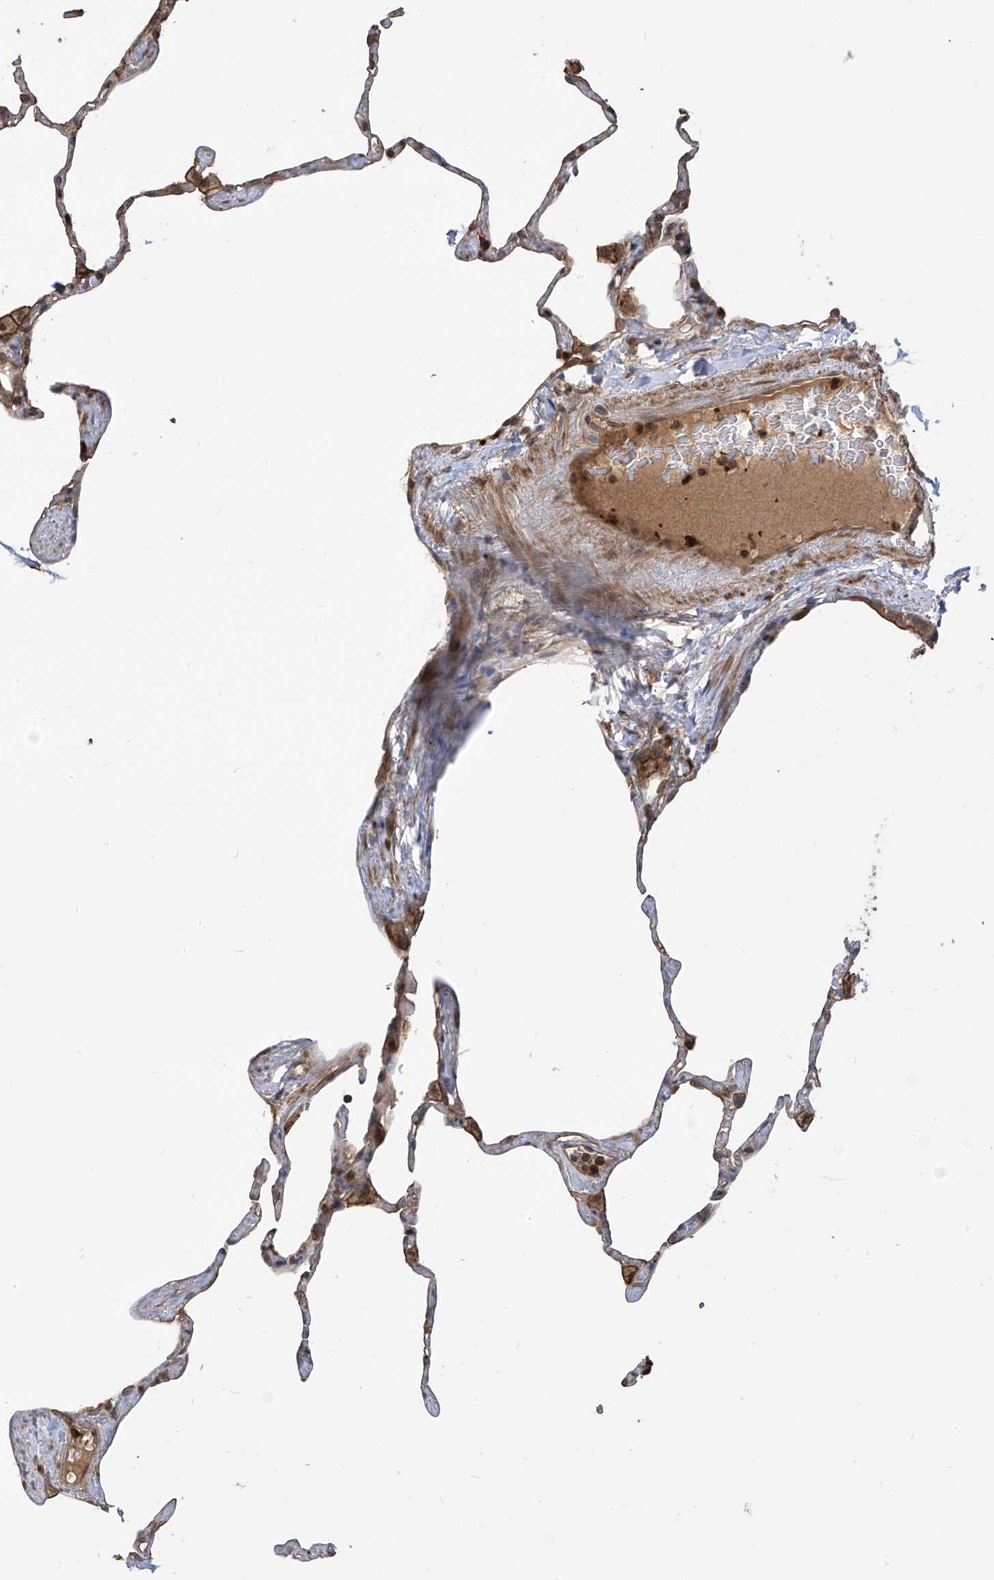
{"staining": {"intensity": "weak", "quantity": "<25%", "location": "cytoplasmic/membranous"}, "tissue": "lung", "cell_type": "Alveolar cells", "image_type": "normal", "snomed": [{"axis": "morphology", "description": "Normal tissue, NOS"}, {"axis": "topography", "description": "Lung"}], "caption": "This is an immunohistochemistry micrograph of normal human lung. There is no expression in alveolar cells.", "gene": "ATAD2B", "patient": {"sex": "male", "age": 65}}